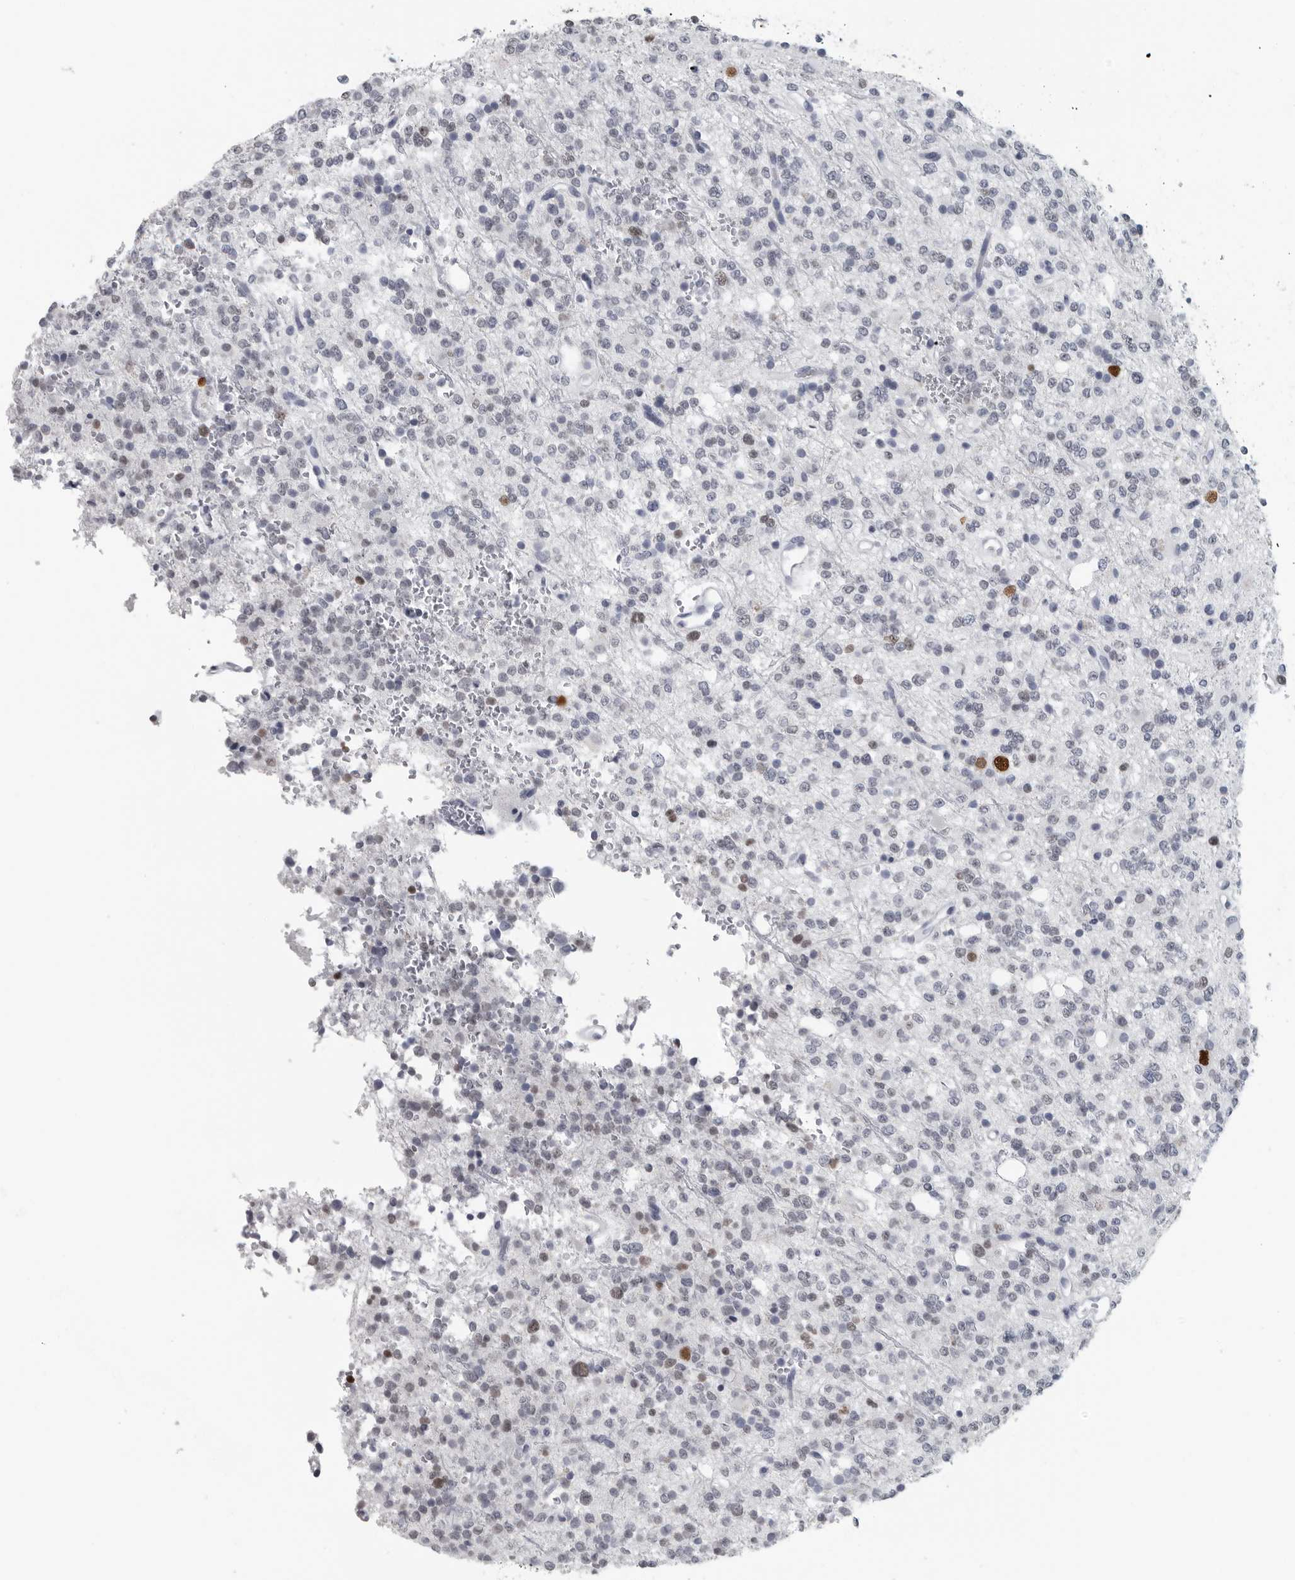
{"staining": {"intensity": "negative", "quantity": "none", "location": "none"}, "tissue": "glioma", "cell_type": "Tumor cells", "image_type": "cancer", "snomed": [{"axis": "morphology", "description": "Glioma, malignant, High grade"}, {"axis": "topography", "description": "Brain"}], "caption": "This is an IHC photomicrograph of malignant glioma (high-grade). There is no staining in tumor cells.", "gene": "SATB2", "patient": {"sex": "female", "age": 62}}